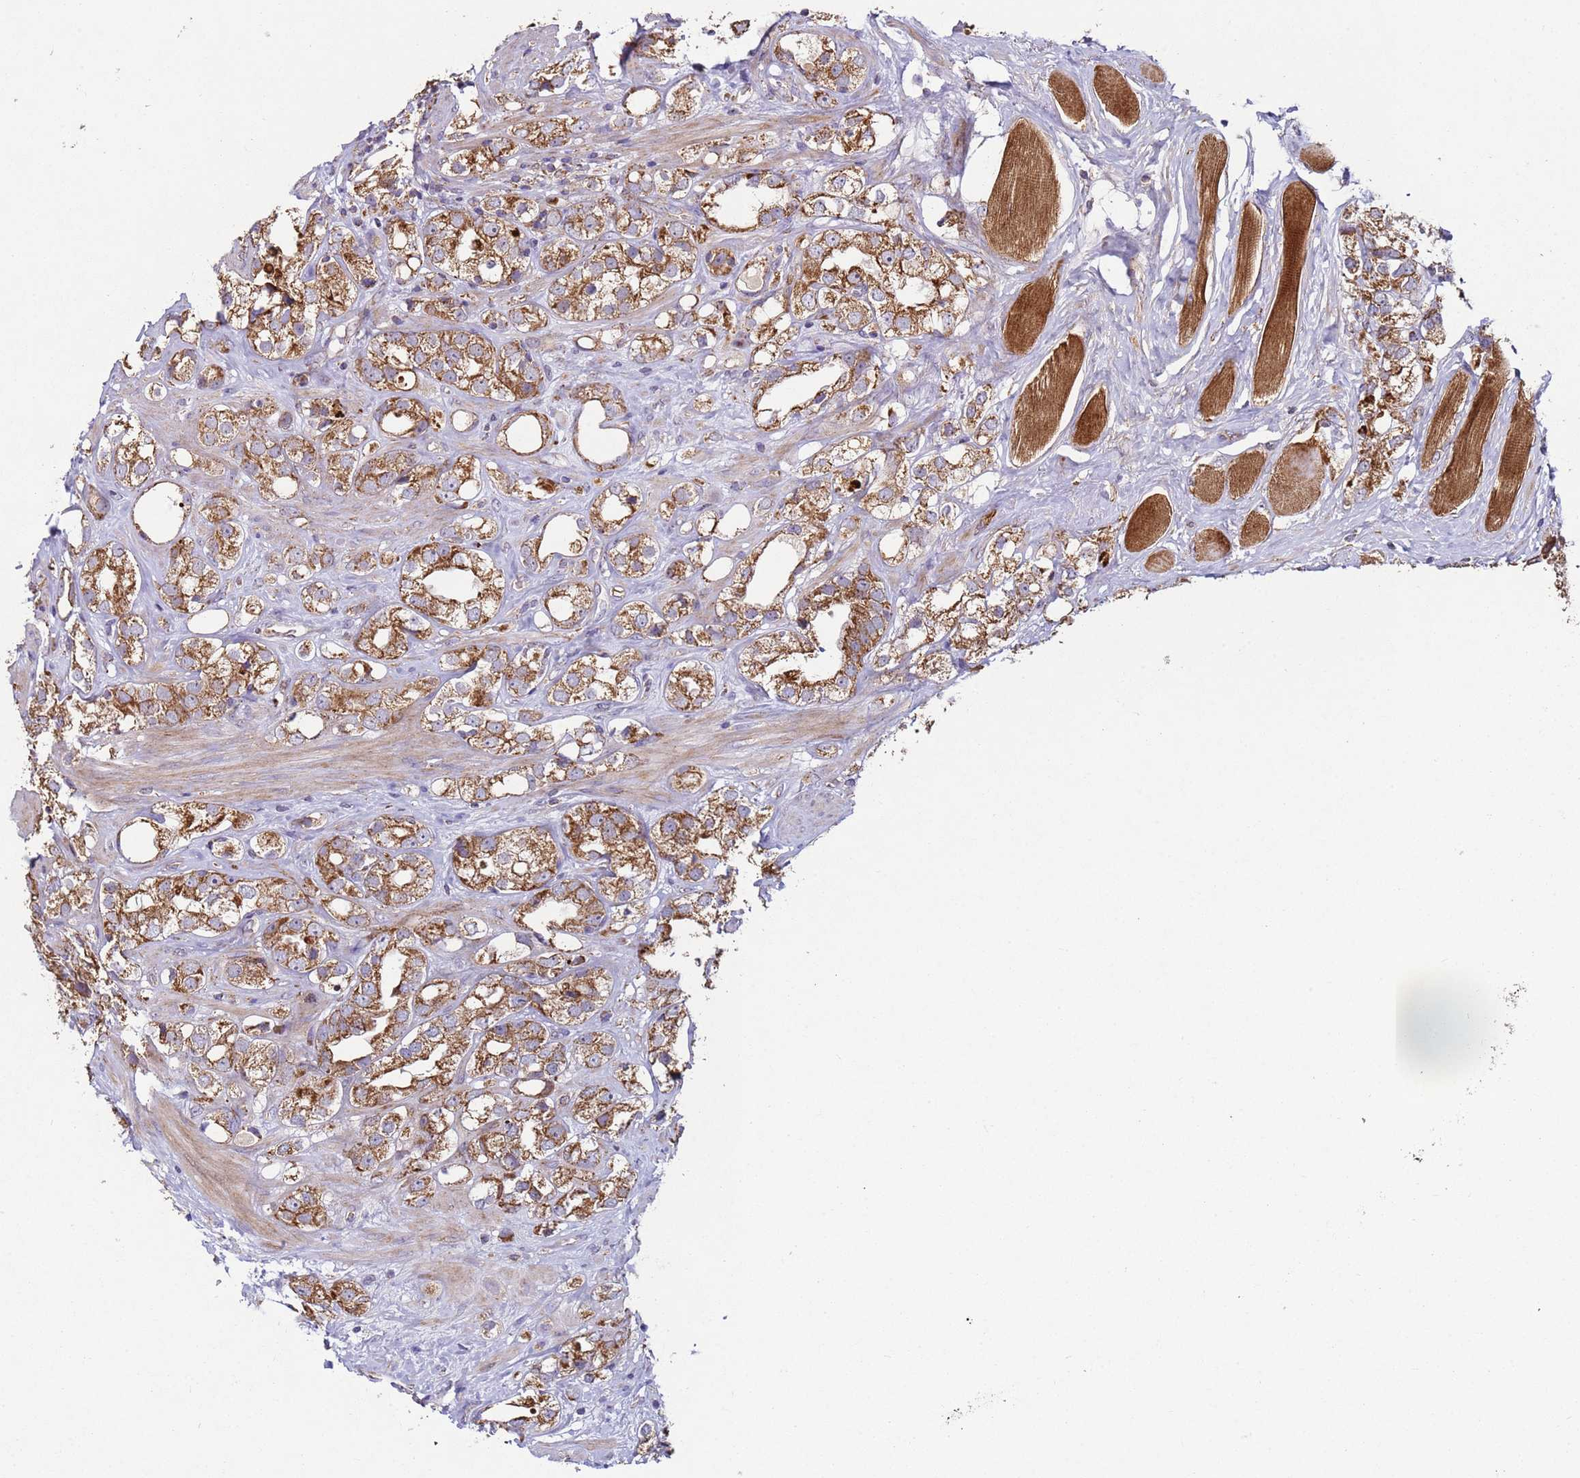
{"staining": {"intensity": "moderate", "quantity": ">75%", "location": "cytoplasmic/membranous"}, "tissue": "prostate cancer", "cell_type": "Tumor cells", "image_type": "cancer", "snomed": [{"axis": "morphology", "description": "Adenocarcinoma, NOS"}, {"axis": "topography", "description": "Prostate"}], "caption": "Brown immunohistochemical staining in adenocarcinoma (prostate) demonstrates moderate cytoplasmic/membranous positivity in approximately >75% of tumor cells. (DAB = brown stain, brightfield microscopy at high magnification).", "gene": "FBXO33", "patient": {"sex": "male", "age": 79}}